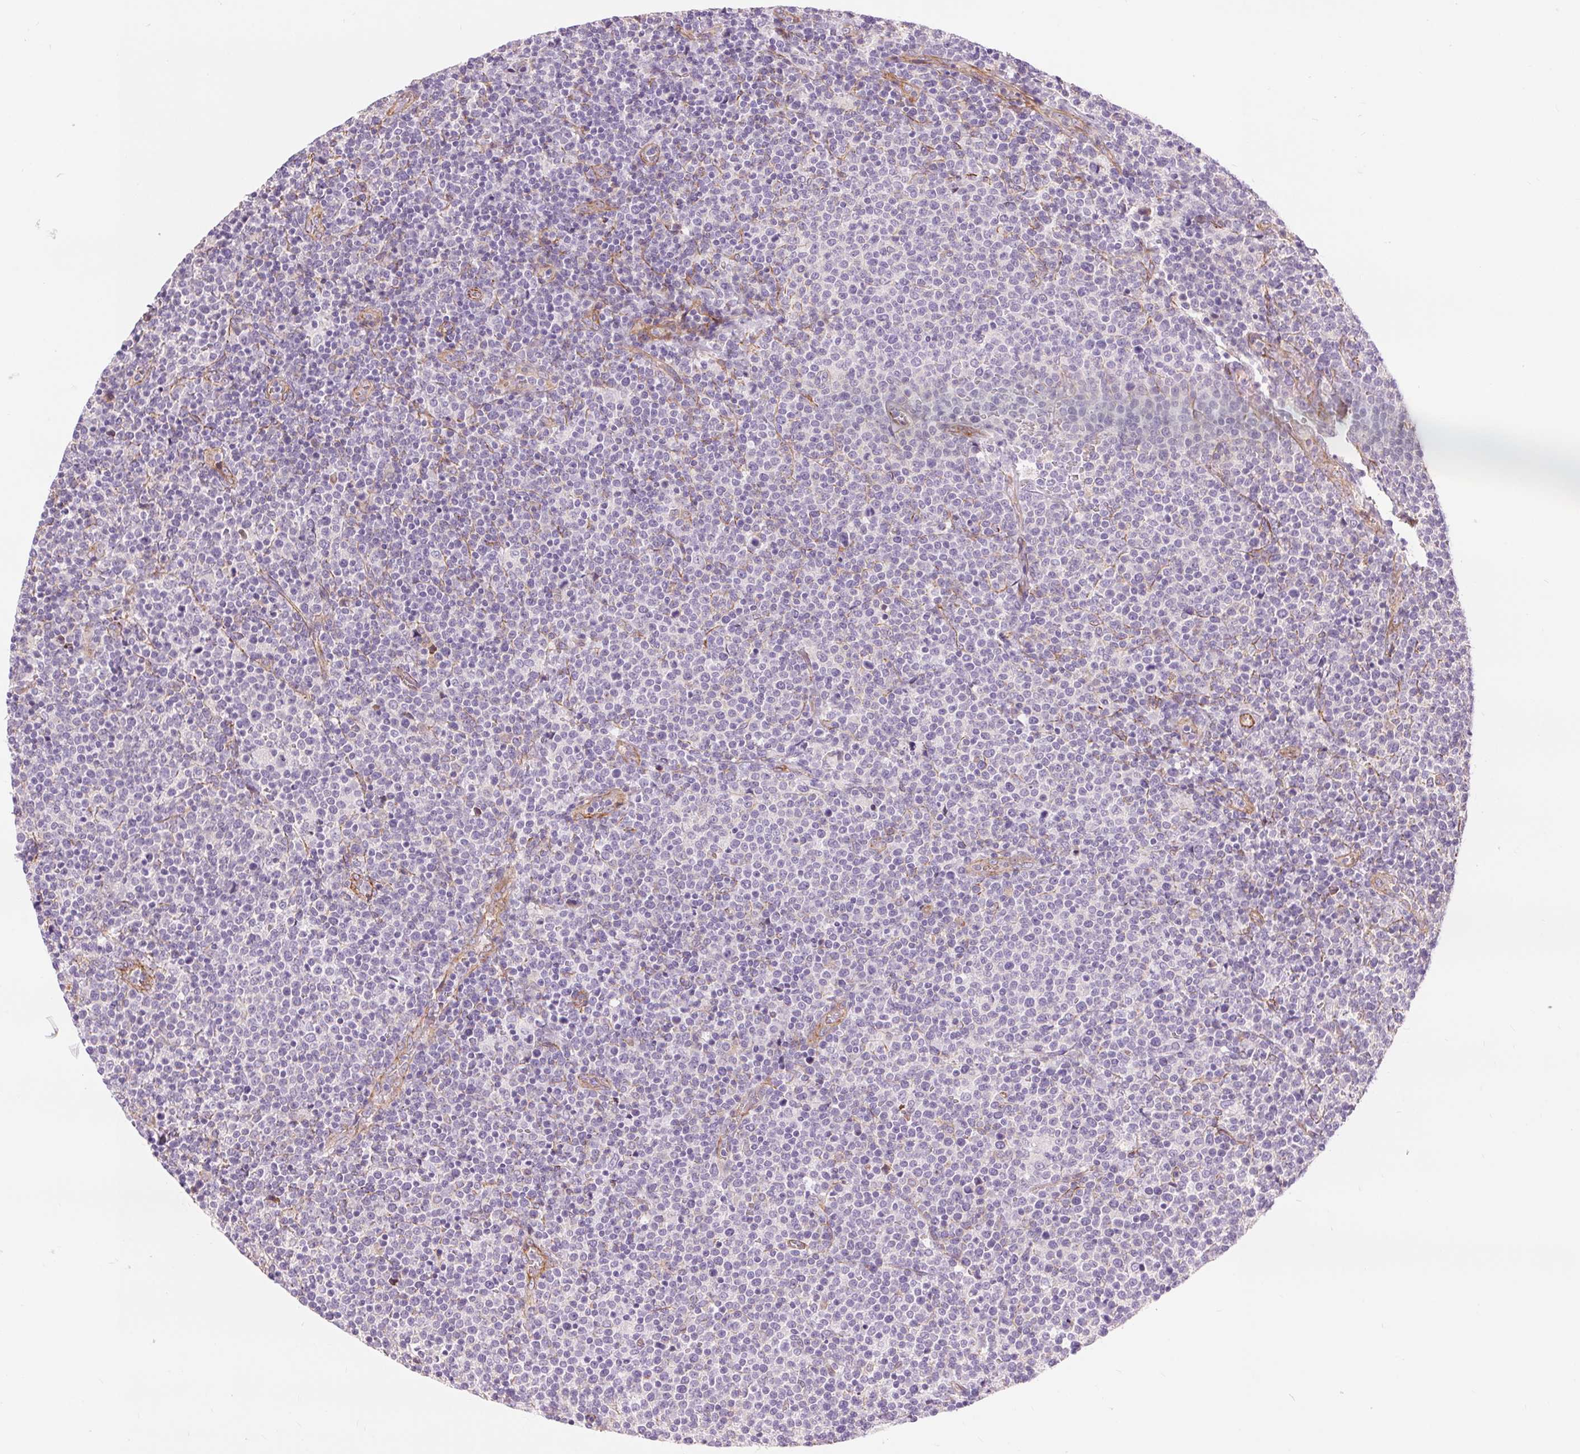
{"staining": {"intensity": "negative", "quantity": "none", "location": "none"}, "tissue": "lymphoma", "cell_type": "Tumor cells", "image_type": "cancer", "snomed": [{"axis": "morphology", "description": "Malignant lymphoma, non-Hodgkin's type, High grade"}, {"axis": "topography", "description": "Lymph node"}], "caption": "Lymphoma was stained to show a protein in brown. There is no significant staining in tumor cells.", "gene": "DIXDC1", "patient": {"sex": "male", "age": 61}}